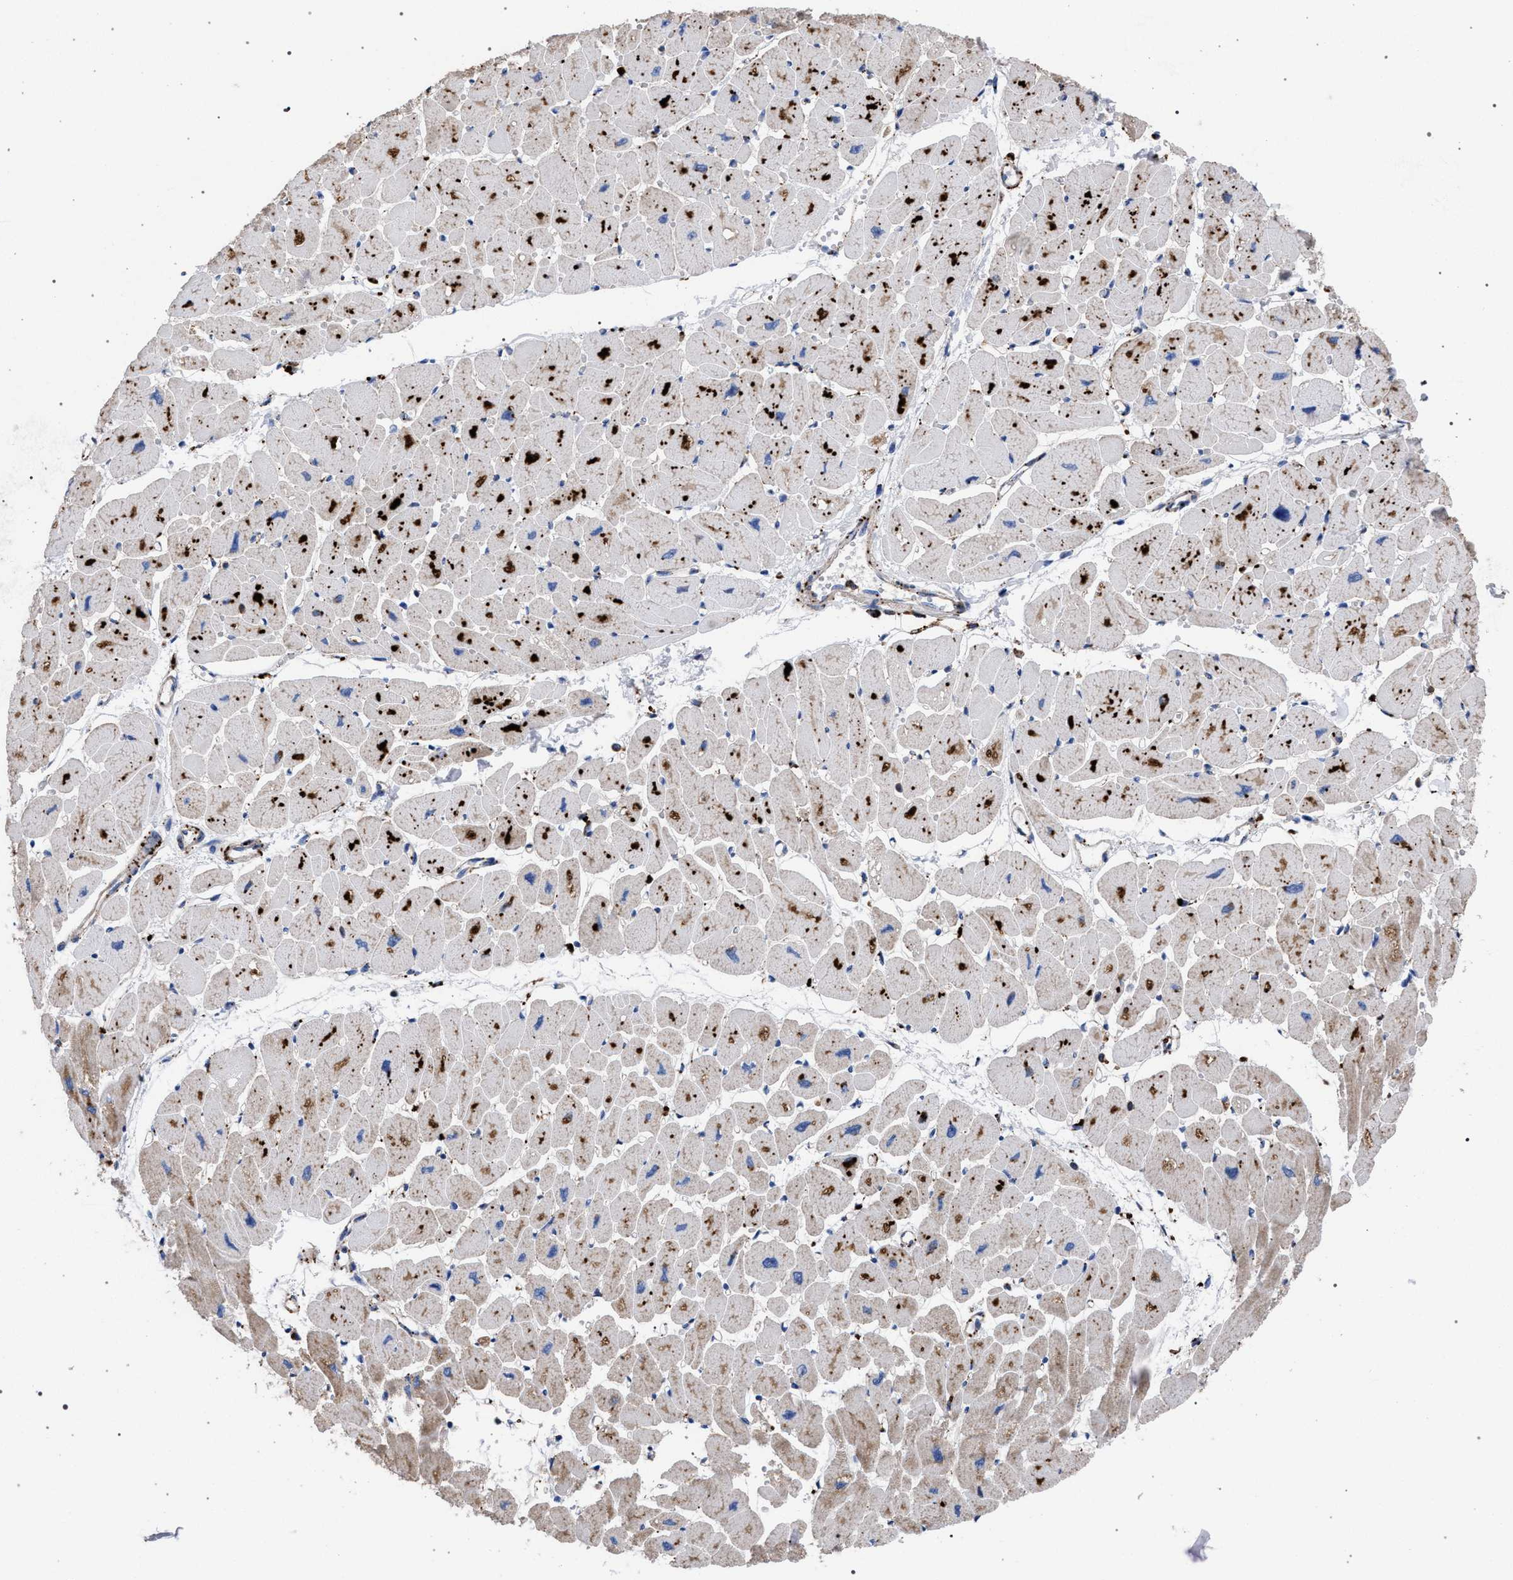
{"staining": {"intensity": "strong", "quantity": "25%-75%", "location": "cytoplasmic/membranous"}, "tissue": "heart muscle", "cell_type": "Cardiomyocytes", "image_type": "normal", "snomed": [{"axis": "morphology", "description": "Normal tissue, NOS"}, {"axis": "topography", "description": "Heart"}], "caption": "The micrograph displays immunohistochemical staining of benign heart muscle. There is strong cytoplasmic/membranous positivity is seen in about 25%-75% of cardiomyocytes.", "gene": "PPT1", "patient": {"sex": "female", "age": 54}}